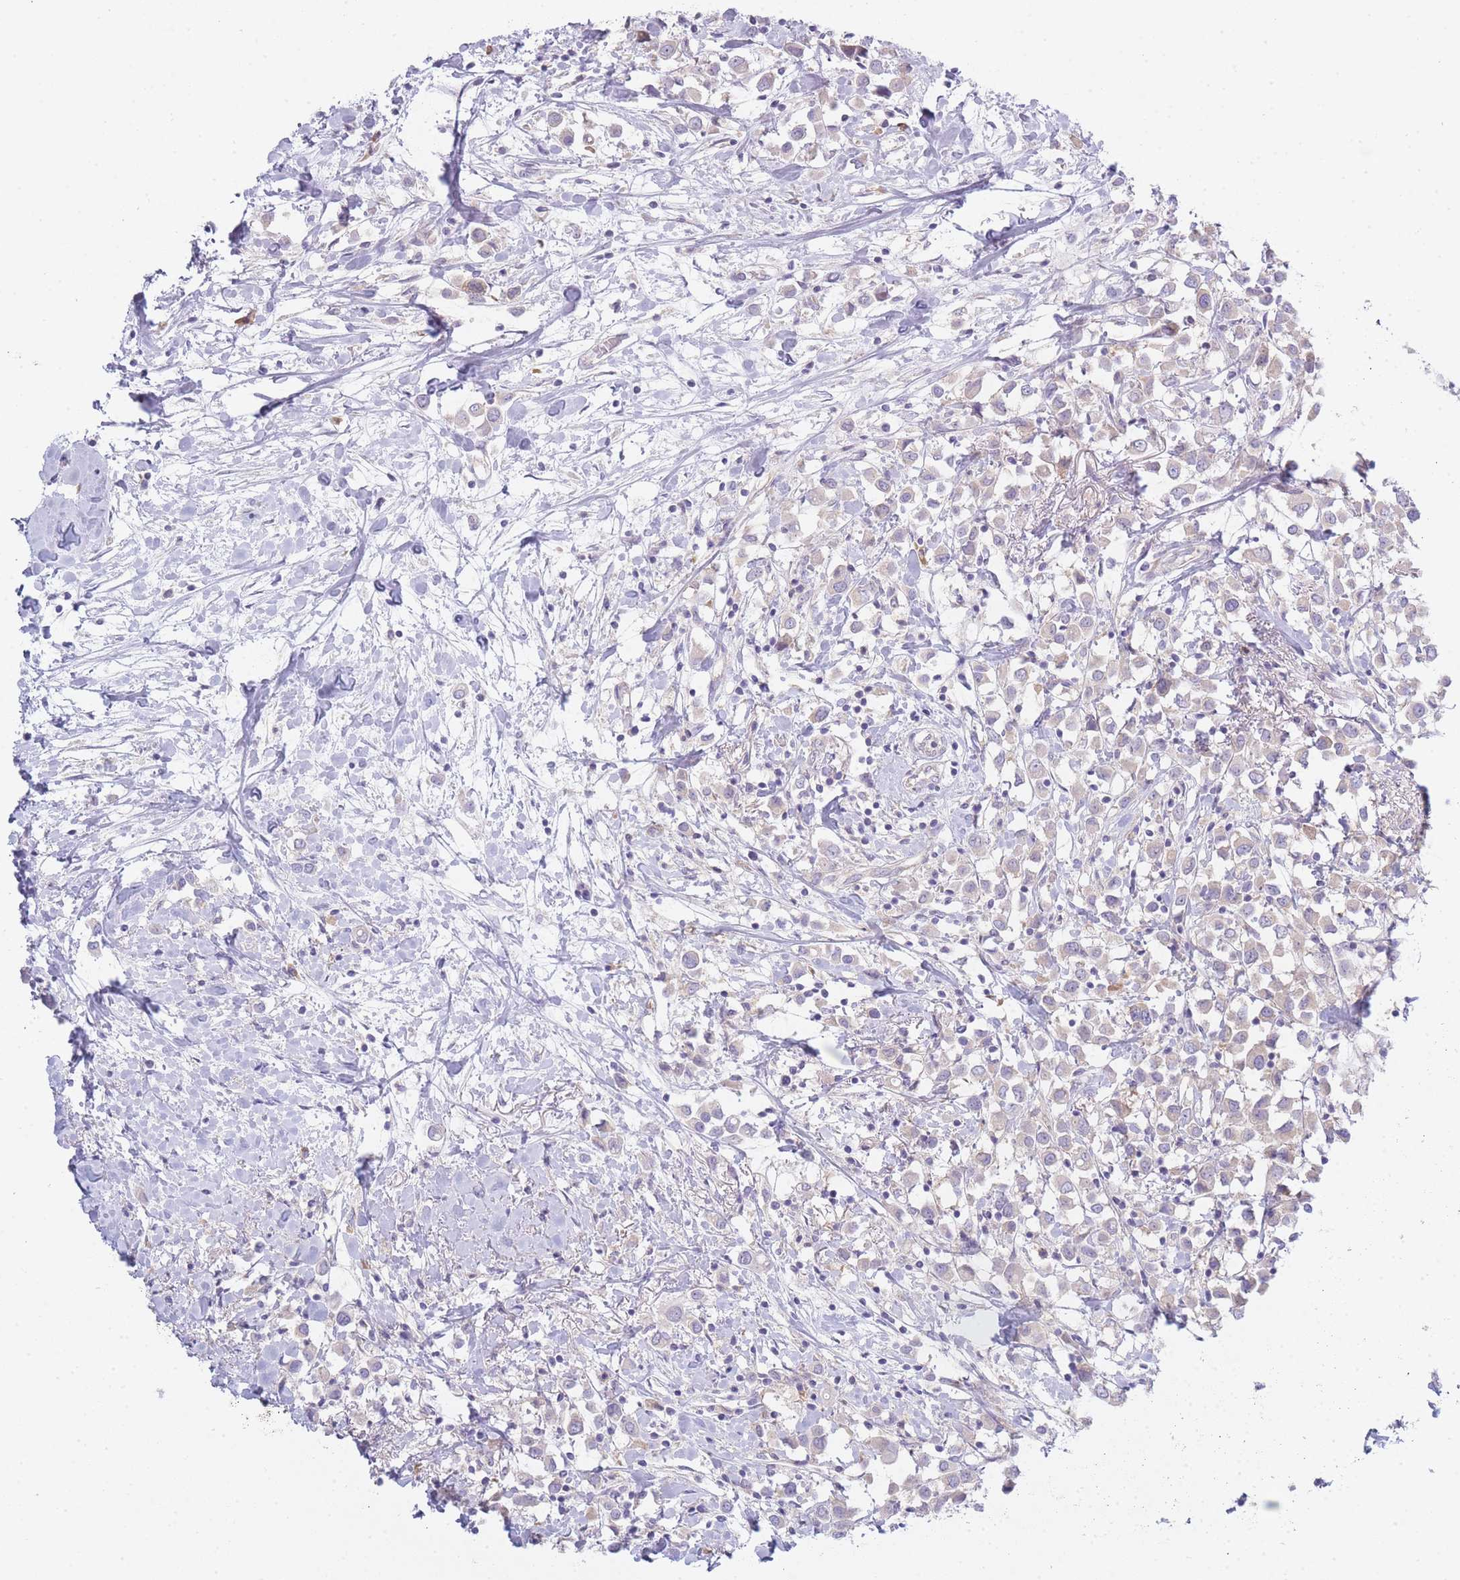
{"staining": {"intensity": "weak", "quantity": "25%-75%", "location": "cytoplasmic/membranous"}, "tissue": "breast cancer", "cell_type": "Tumor cells", "image_type": "cancer", "snomed": [{"axis": "morphology", "description": "Duct carcinoma"}, {"axis": "topography", "description": "Breast"}], "caption": "Breast cancer stained with immunohistochemistry (IHC) demonstrates weak cytoplasmic/membranous staining in approximately 25%-75% of tumor cells. Nuclei are stained in blue.", "gene": "OR5L2", "patient": {"sex": "female", "age": 61}}